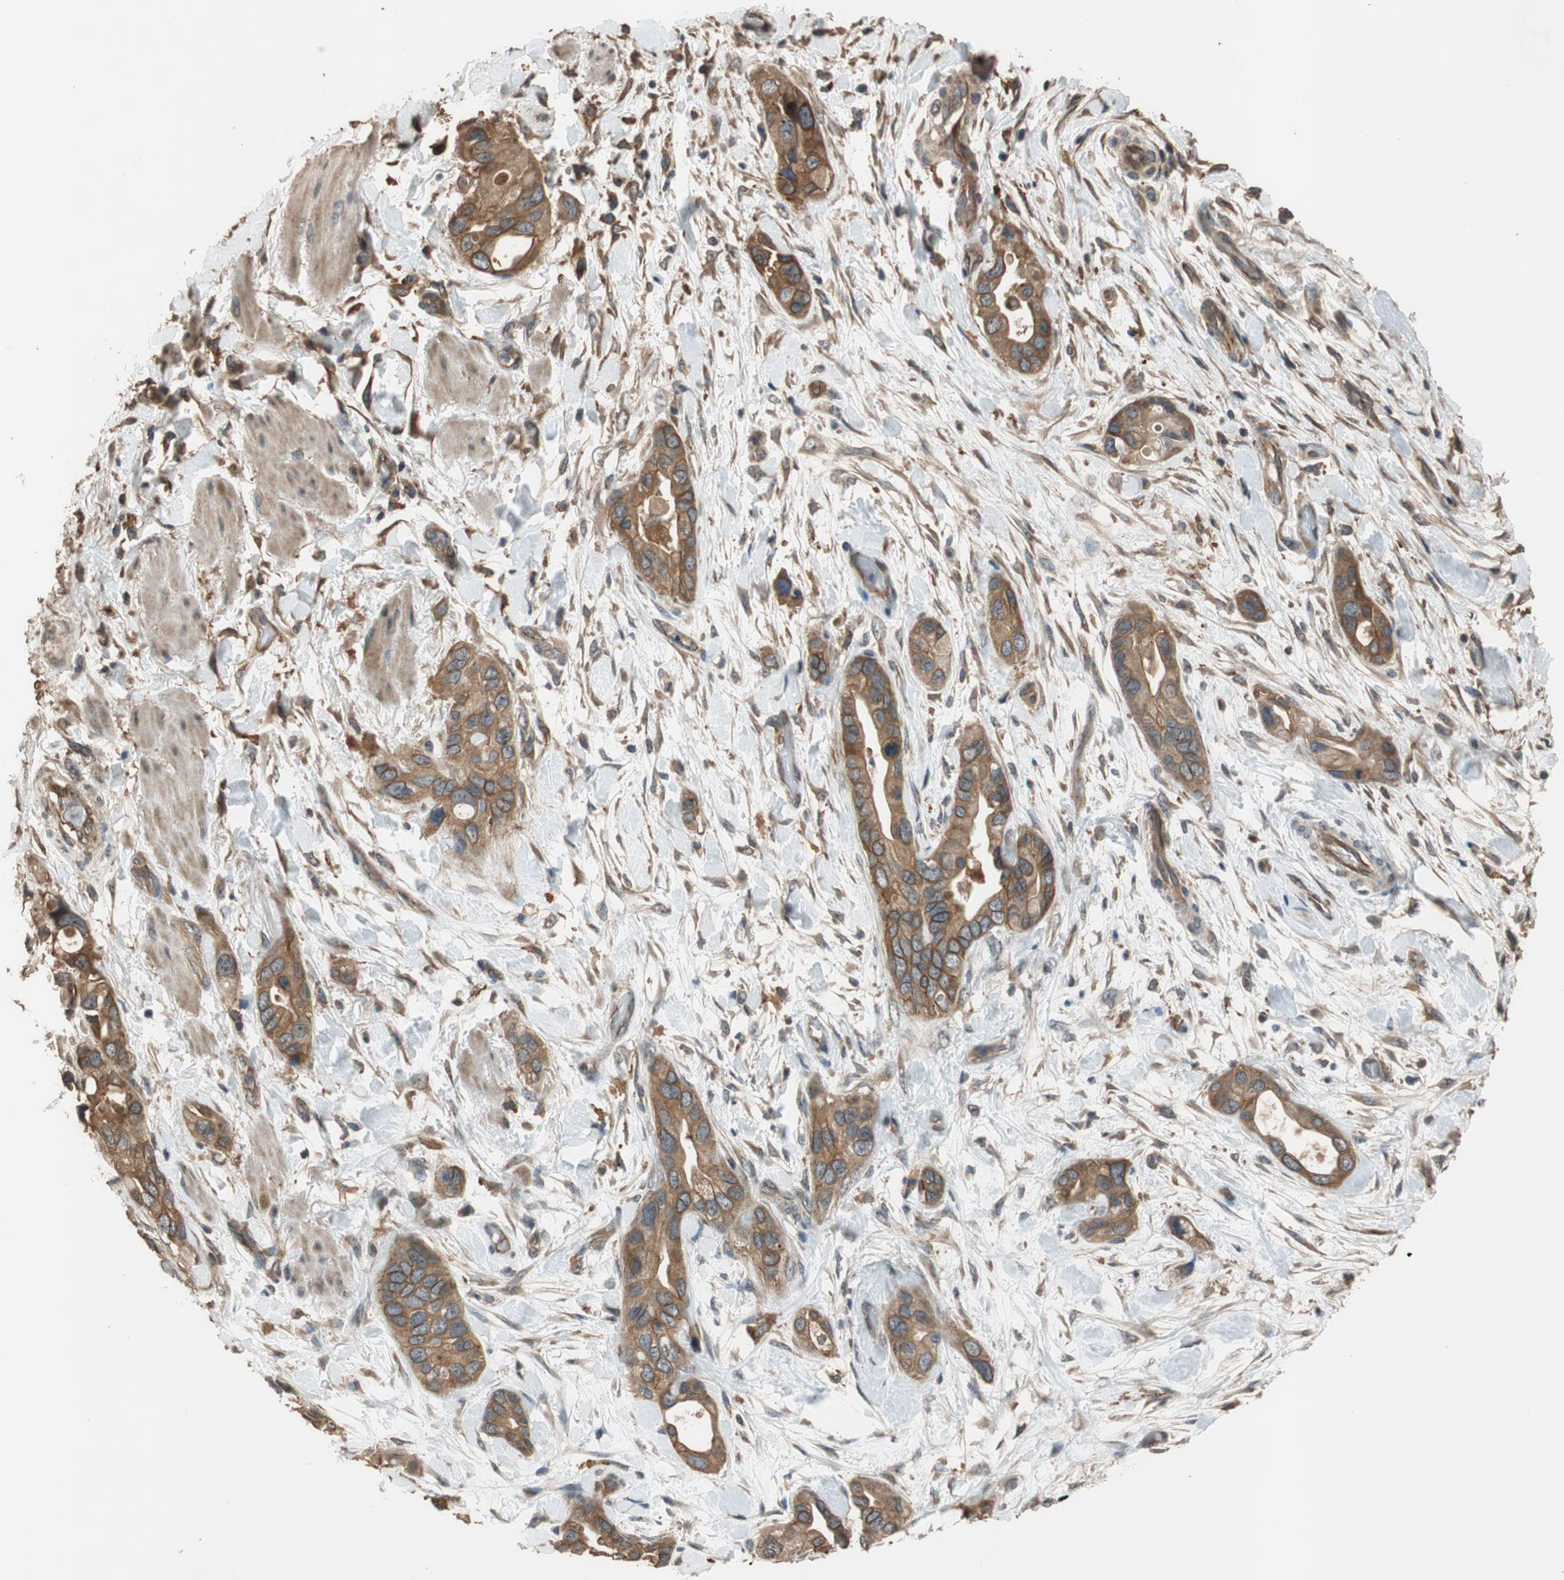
{"staining": {"intensity": "moderate", "quantity": ">75%", "location": "cytoplasmic/membranous"}, "tissue": "pancreatic cancer", "cell_type": "Tumor cells", "image_type": "cancer", "snomed": [{"axis": "morphology", "description": "Adenocarcinoma, NOS"}, {"axis": "topography", "description": "Pancreas"}], "caption": "Pancreatic adenocarcinoma stained with a brown dye reveals moderate cytoplasmic/membranous positive positivity in approximately >75% of tumor cells.", "gene": "MST1R", "patient": {"sex": "female", "age": 77}}